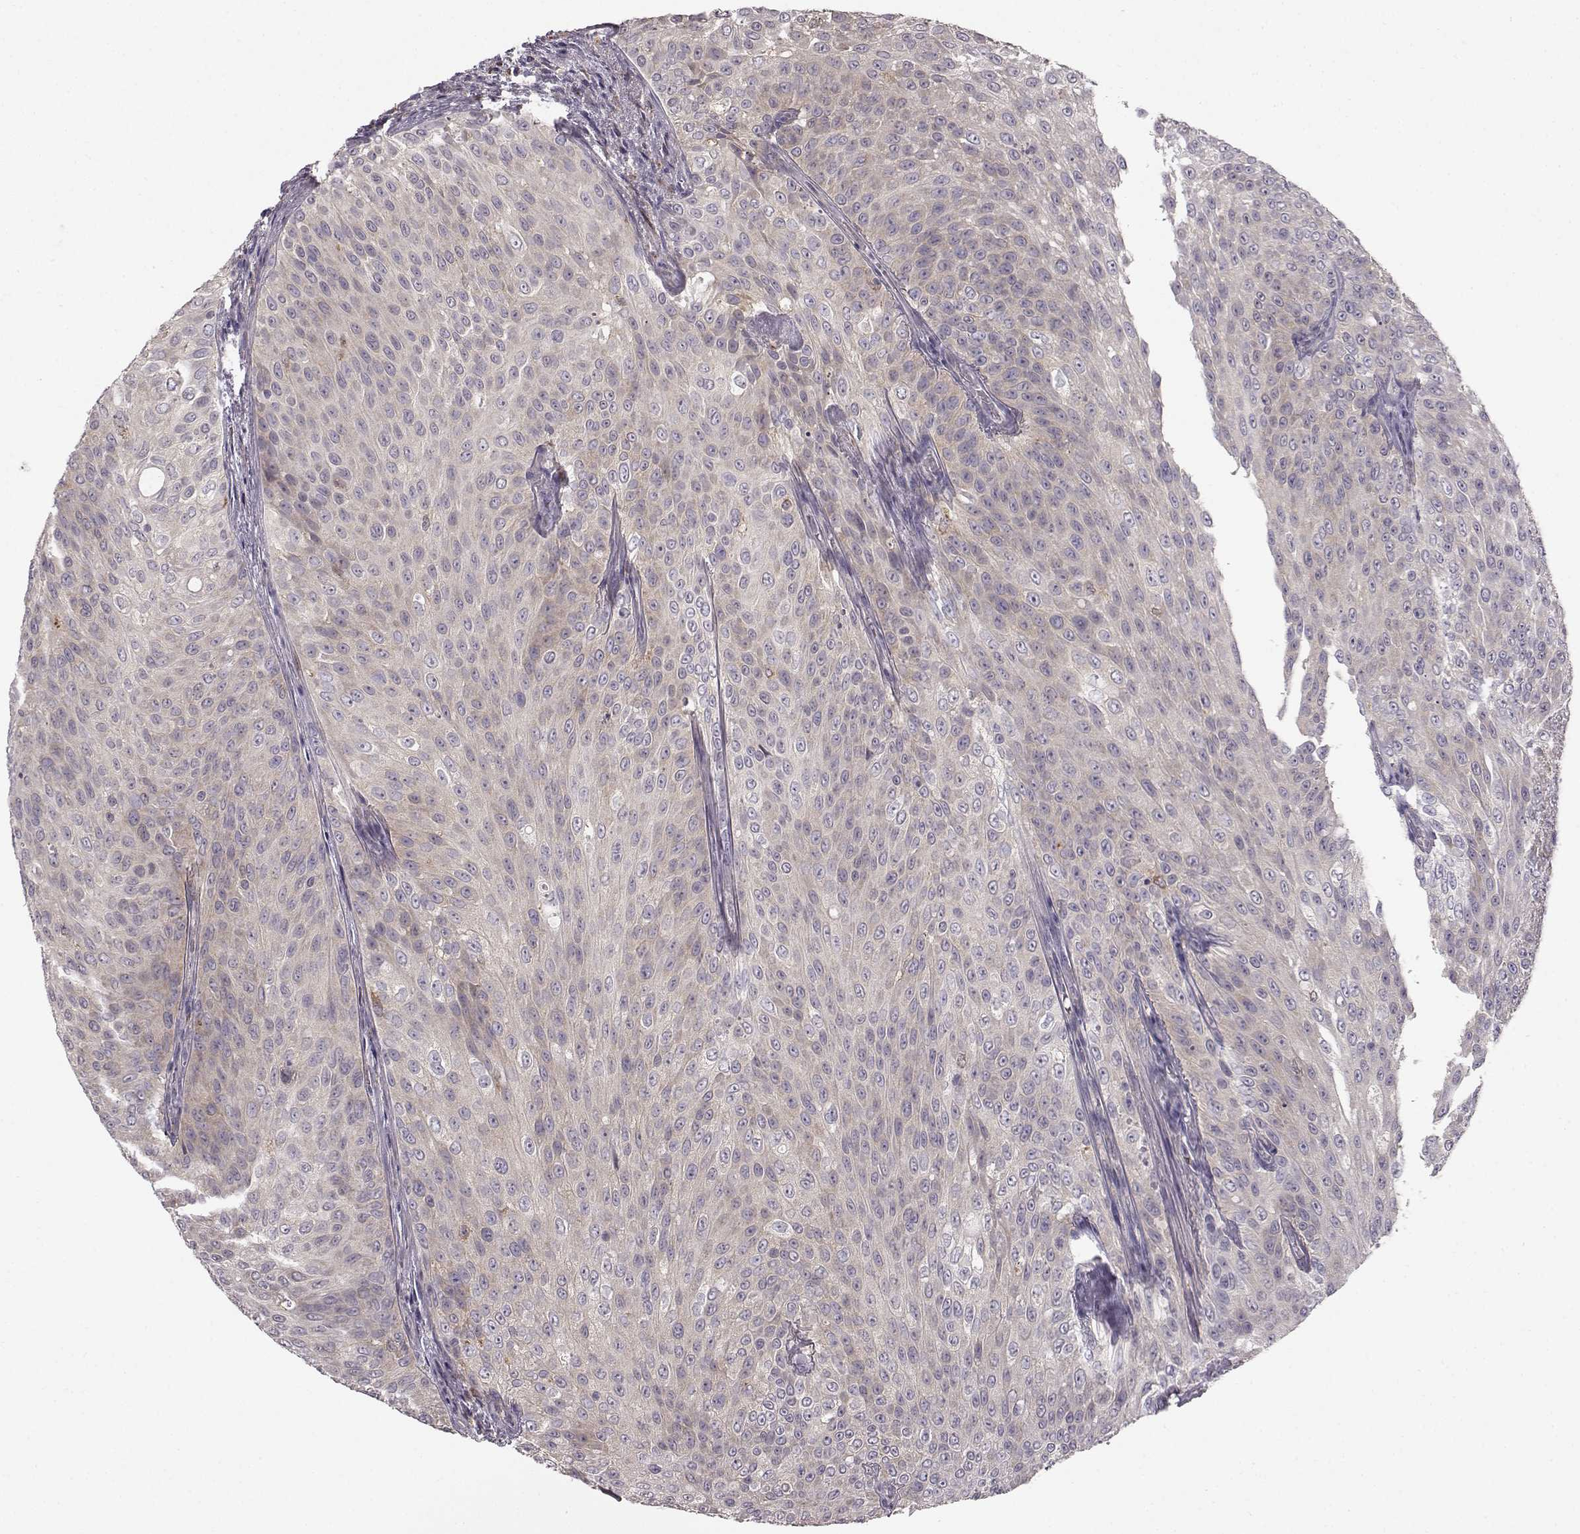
{"staining": {"intensity": "negative", "quantity": "none", "location": "none"}, "tissue": "urothelial cancer", "cell_type": "Tumor cells", "image_type": "cancer", "snomed": [{"axis": "morphology", "description": "Urothelial carcinoma, Low grade"}, {"axis": "topography", "description": "Ureter, NOS"}, {"axis": "topography", "description": "Urinary bladder"}], "caption": "Urothelial carcinoma (low-grade) was stained to show a protein in brown. There is no significant expression in tumor cells.", "gene": "SPAG17", "patient": {"sex": "male", "age": 78}}